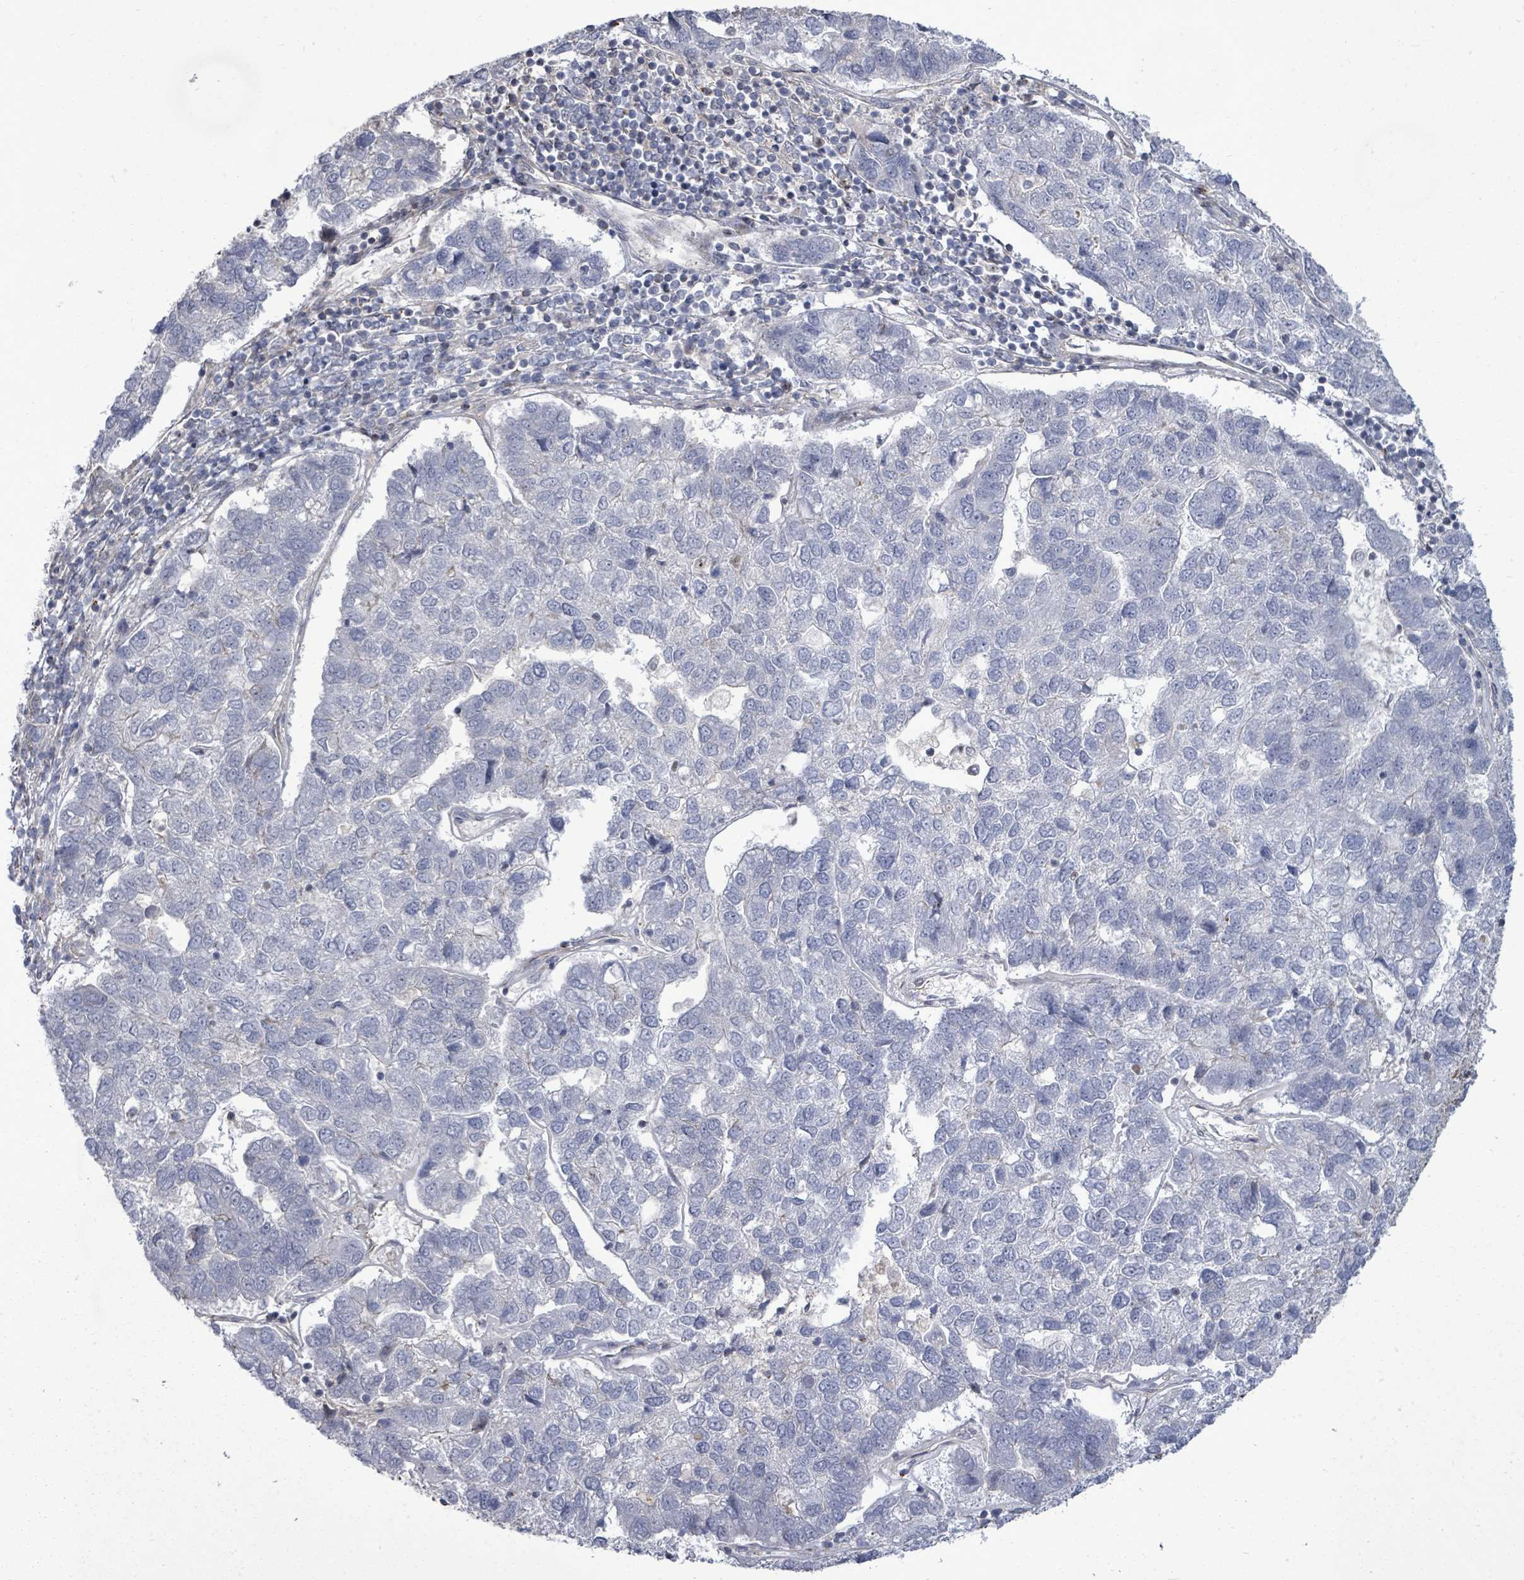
{"staining": {"intensity": "negative", "quantity": "none", "location": "none"}, "tissue": "pancreatic cancer", "cell_type": "Tumor cells", "image_type": "cancer", "snomed": [{"axis": "morphology", "description": "Adenocarcinoma, NOS"}, {"axis": "topography", "description": "Pancreas"}], "caption": "Tumor cells show no significant protein positivity in pancreatic cancer (adenocarcinoma). Nuclei are stained in blue.", "gene": "PAPSS1", "patient": {"sex": "female", "age": 61}}